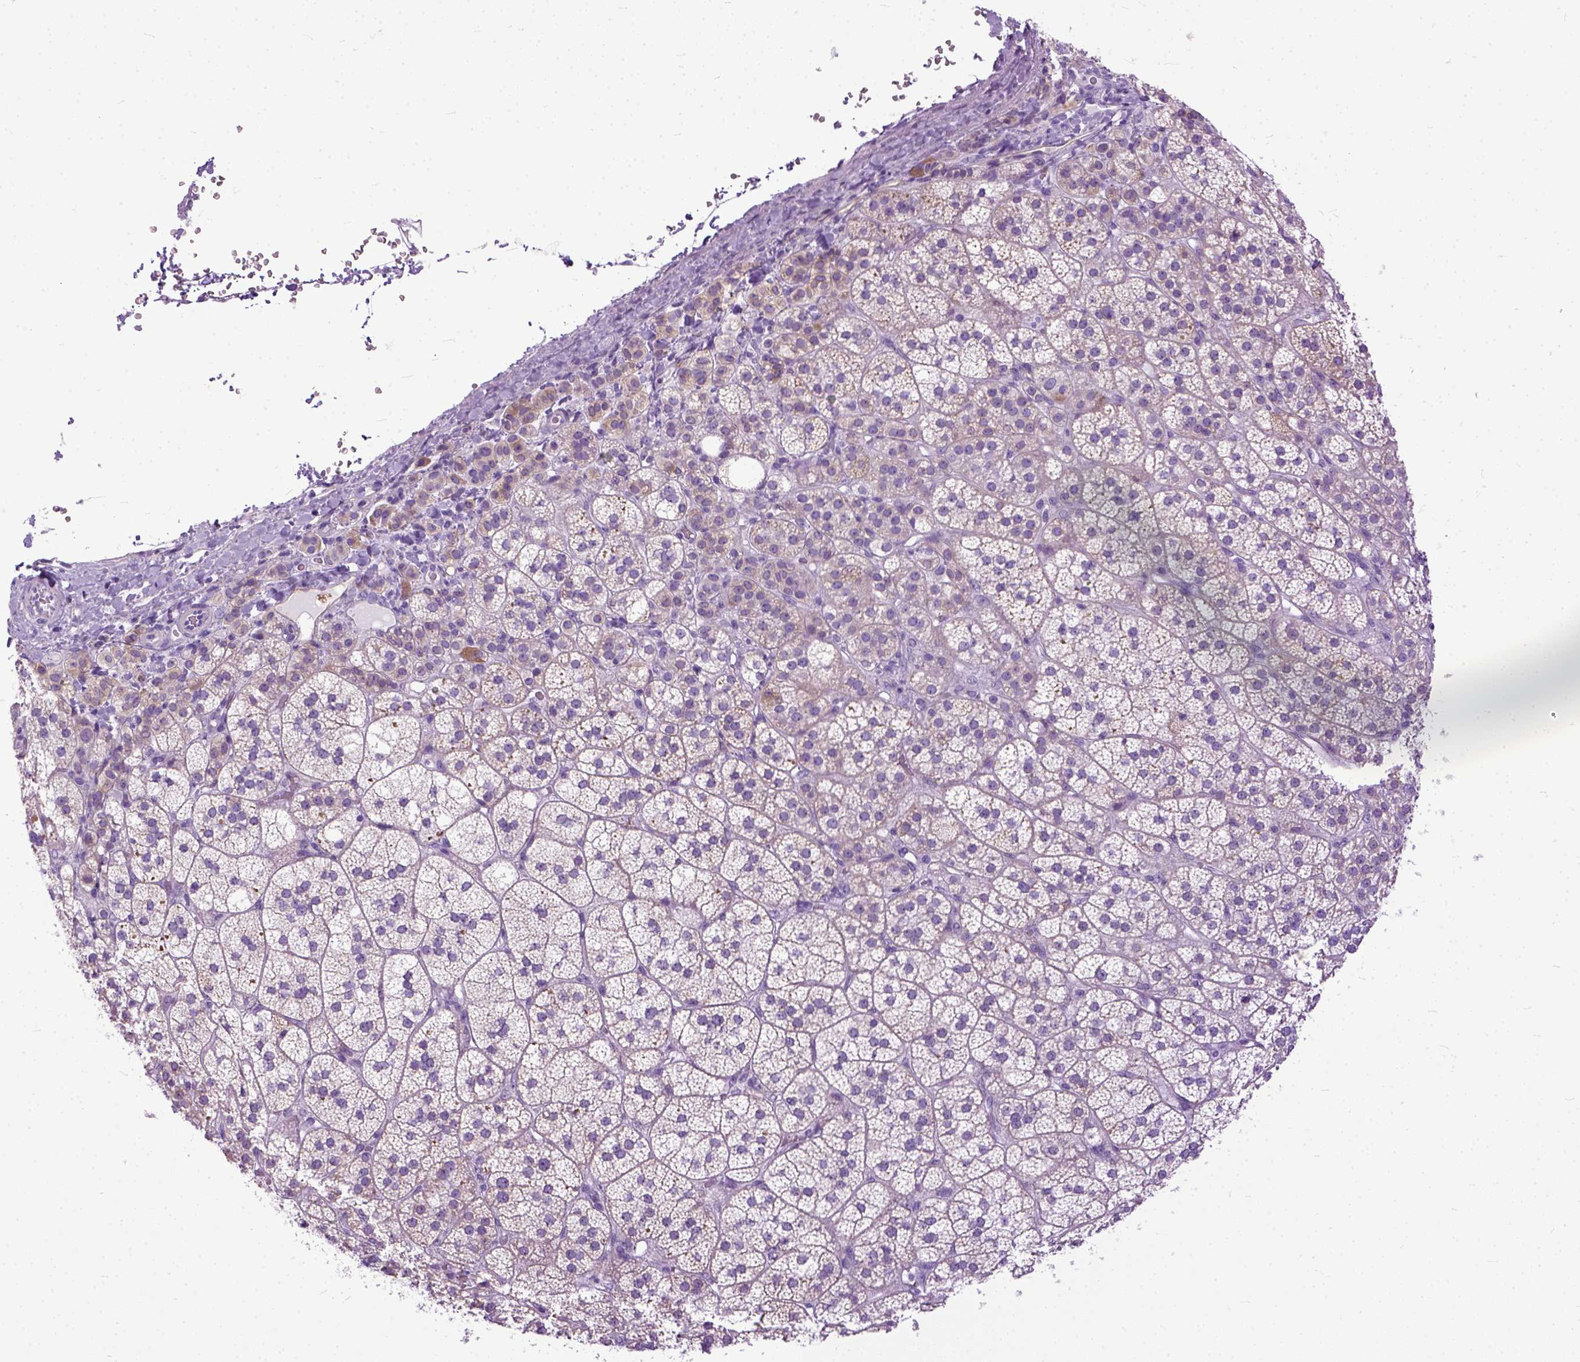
{"staining": {"intensity": "weak", "quantity": "<25%", "location": "cytoplasmic/membranous"}, "tissue": "adrenal gland", "cell_type": "Glandular cells", "image_type": "normal", "snomed": [{"axis": "morphology", "description": "Normal tissue, NOS"}, {"axis": "topography", "description": "Adrenal gland"}], "caption": "Immunohistochemistry (IHC) of normal adrenal gland reveals no staining in glandular cells. The staining is performed using DAB brown chromogen with nuclei counter-stained in using hematoxylin.", "gene": "PPL", "patient": {"sex": "female", "age": 60}}